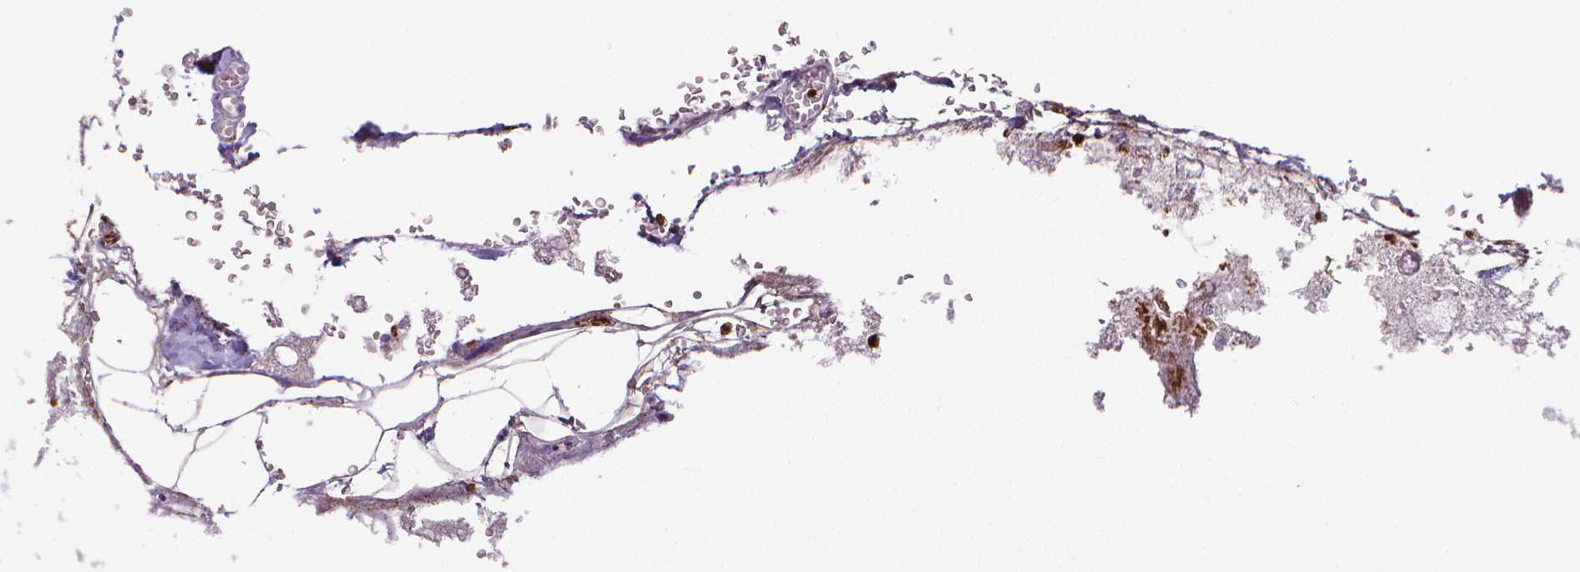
{"staining": {"intensity": "negative", "quantity": "none", "location": "none"}, "tissue": "pancreas", "cell_type": "Exocrine glandular cells", "image_type": "normal", "snomed": [{"axis": "morphology", "description": "Normal tissue, NOS"}, {"axis": "topography", "description": "Pancreas"}], "caption": "The image demonstrates no staining of exocrine glandular cells in unremarkable pancreas. (Stains: DAB (3,3'-diaminobenzidine) immunohistochemistry with hematoxylin counter stain, Microscopy: brightfield microscopy at high magnification).", "gene": "MMP9", "patient": {"sex": "female", "age": 74}}